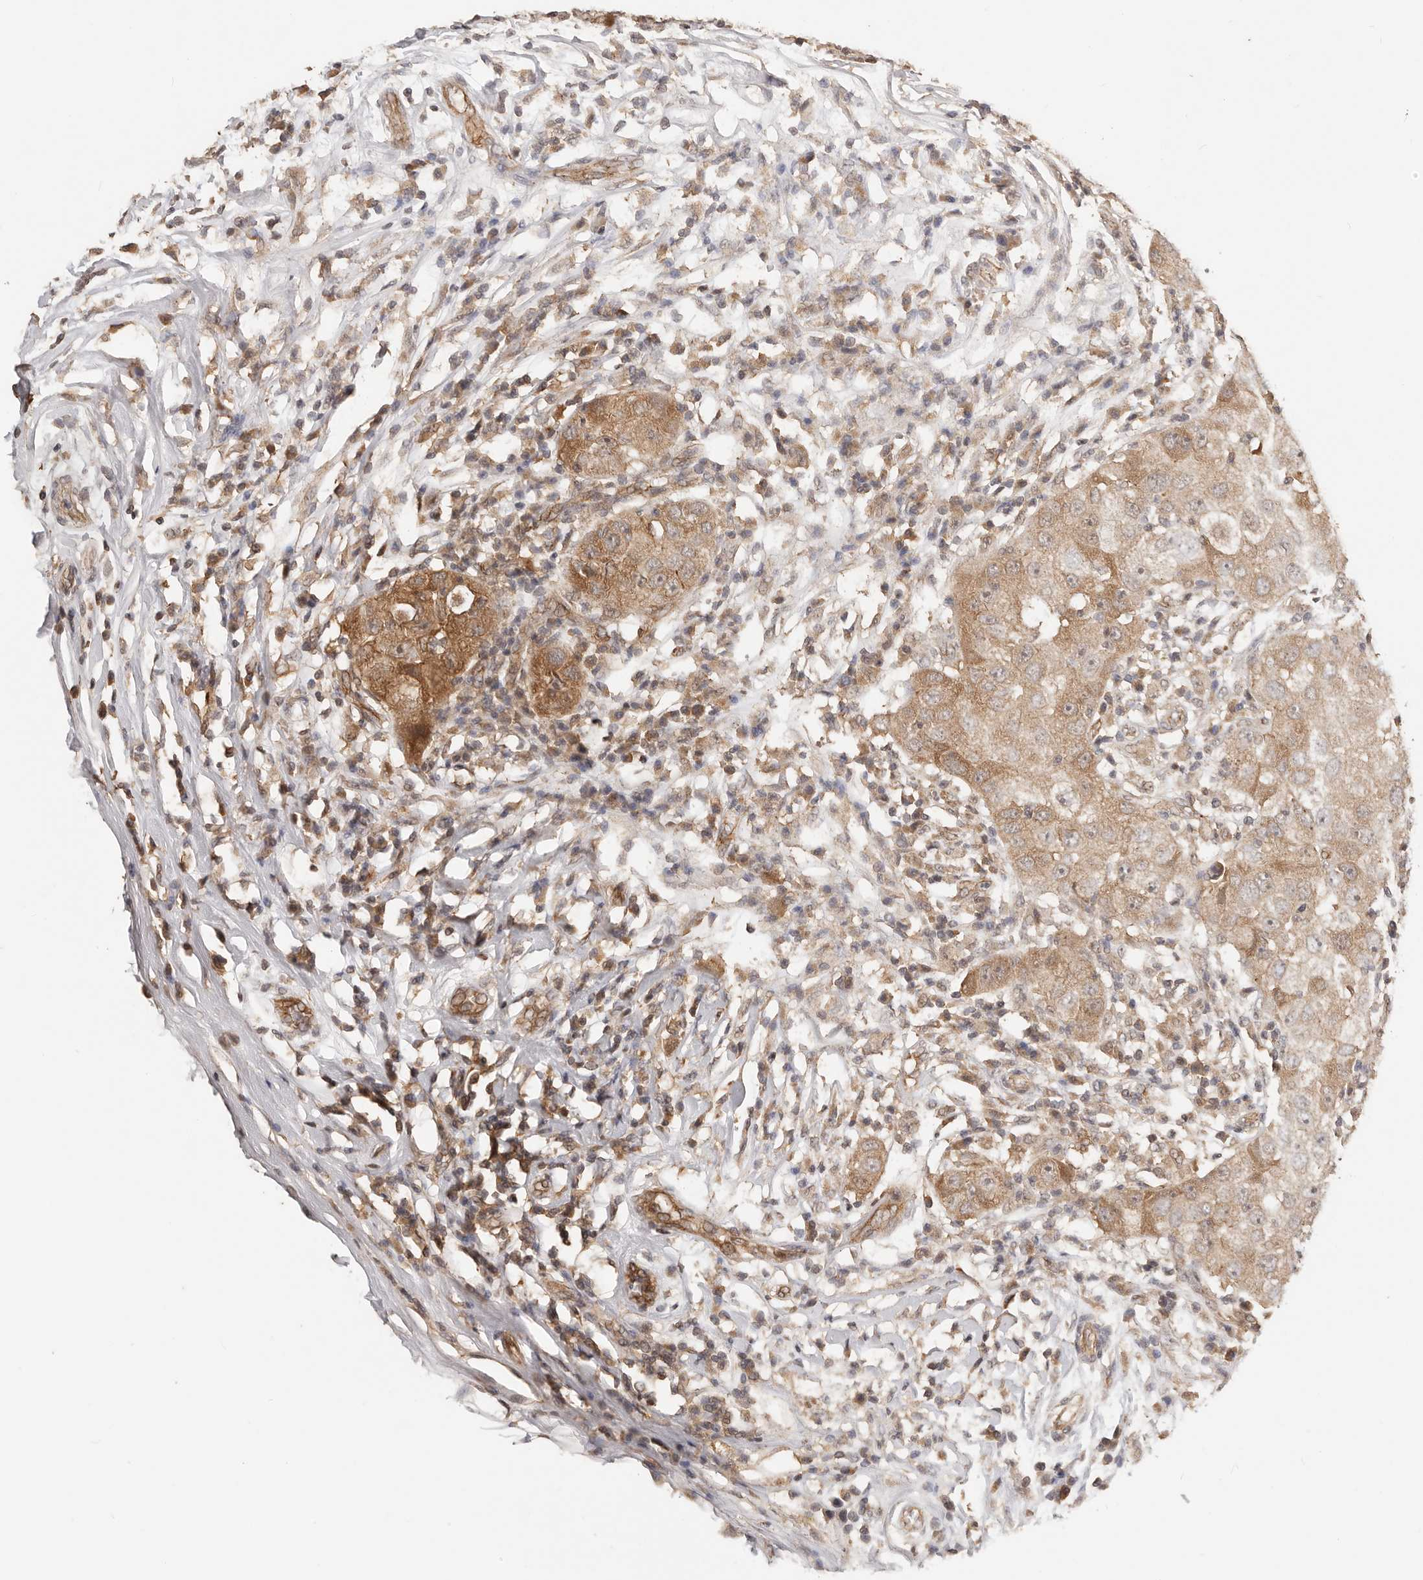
{"staining": {"intensity": "moderate", "quantity": ">75%", "location": "cytoplasmic/membranous"}, "tissue": "breast cancer", "cell_type": "Tumor cells", "image_type": "cancer", "snomed": [{"axis": "morphology", "description": "Duct carcinoma"}, {"axis": "topography", "description": "Breast"}], "caption": "Breast infiltrating ductal carcinoma stained with a protein marker demonstrates moderate staining in tumor cells.", "gene": "AFDN", "patient": {"sex": "female", "age": 27}}